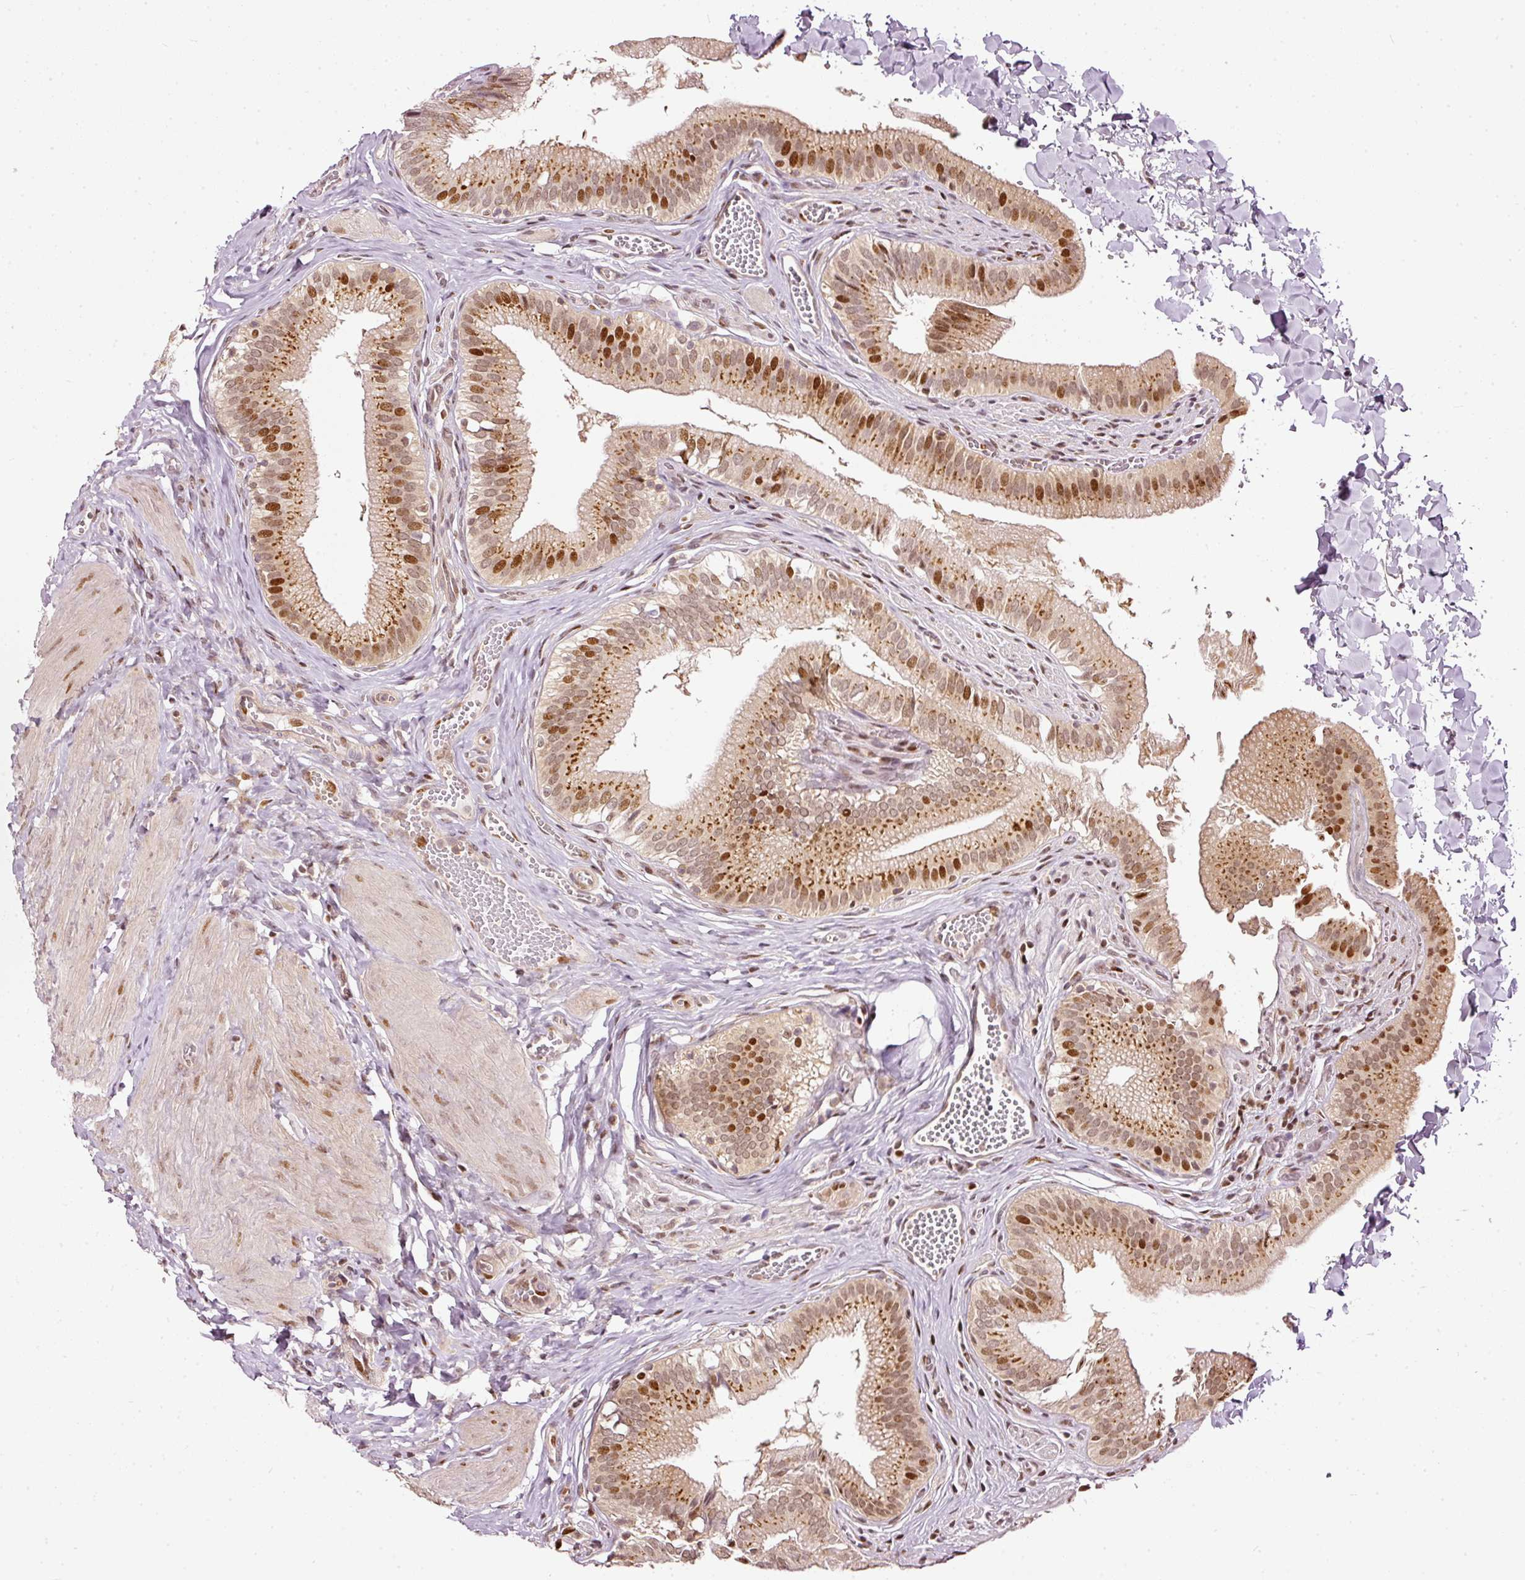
{"staining": {"intensity": "moderate", "quantity": ">75%", "location": "cytoplasmic/membranous,nuclear"}, "tissue": "gallbladder", "cell_type": "Glandular cells", "image_type": "normal", "snomed": [{"axis": "morphology", "description": "Normal tissue, NOS"}, {"axis": "topography", "description": "Gallbladder"}, {"axis": "topography", "description": "Peripheral nerve tissue"}], "caption": "Human gallbladder stained for a protein (brown) exhibits moderate cytoplasmic/membranous,nuclear positive positivity in about >75% of glandular cells.", "gene": "ZNF778", "patient": {"sex": "male", "age": 17}}